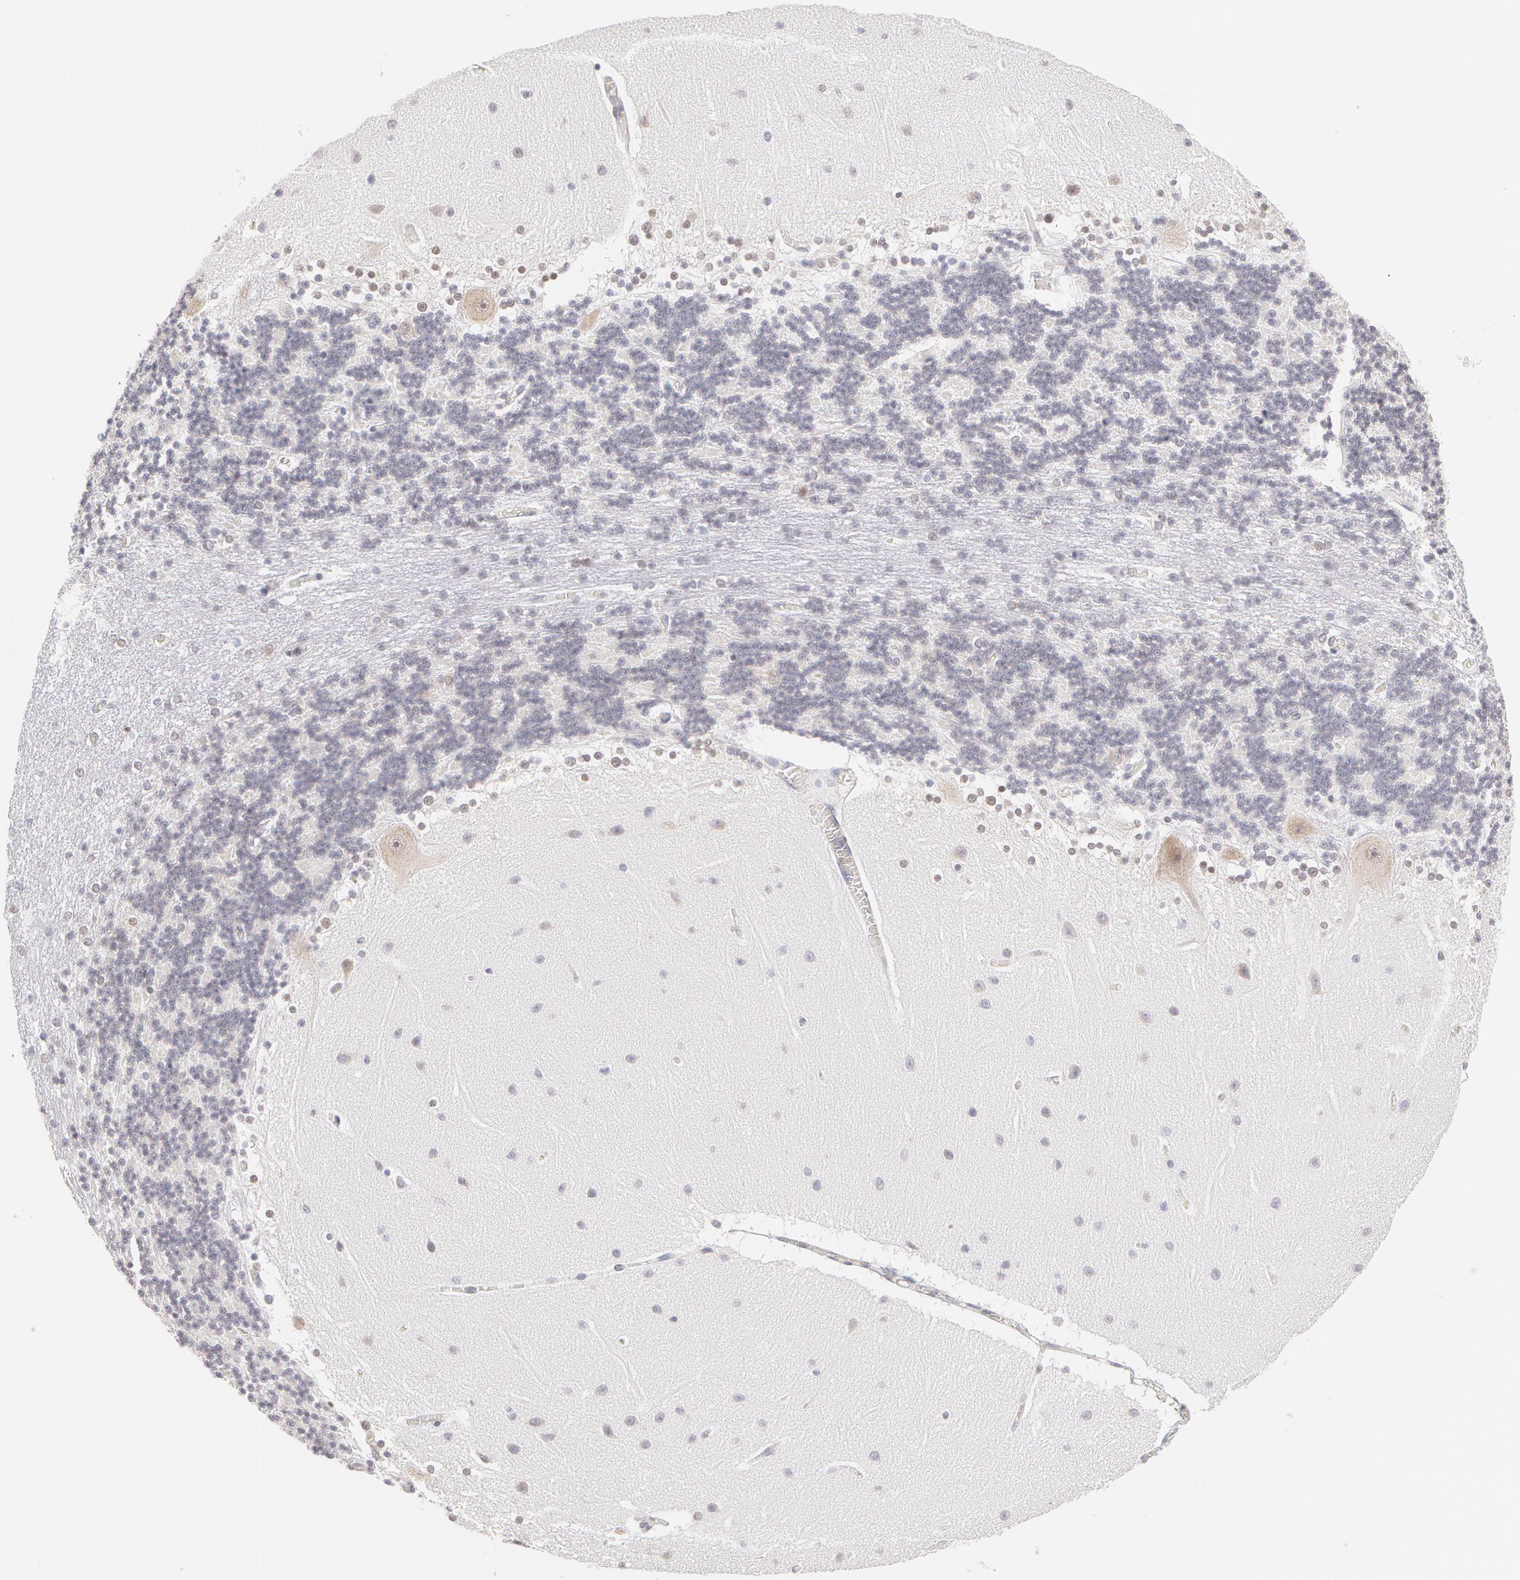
{"staining": {"intensity": "negative", "quantity": "none", "location": "none"}, "tissue": "cerebellum", "cell_type": "Cells in granular layer", "image_type": "normal", "snomed": [{"axis": "morphology", "description": "Normal tissue, NOS"}, {"axis": "topography", "description": "Cerebellum"}], "caption": "The photomicrograph demonstrates no significant staining in cells in granular layer of cerebellum. (DAB immunohistochemistry visualized using brightfield microscopy, high magnification).", "gene": "DDX3X", "patient": {"sex": "female", "age": 54}}